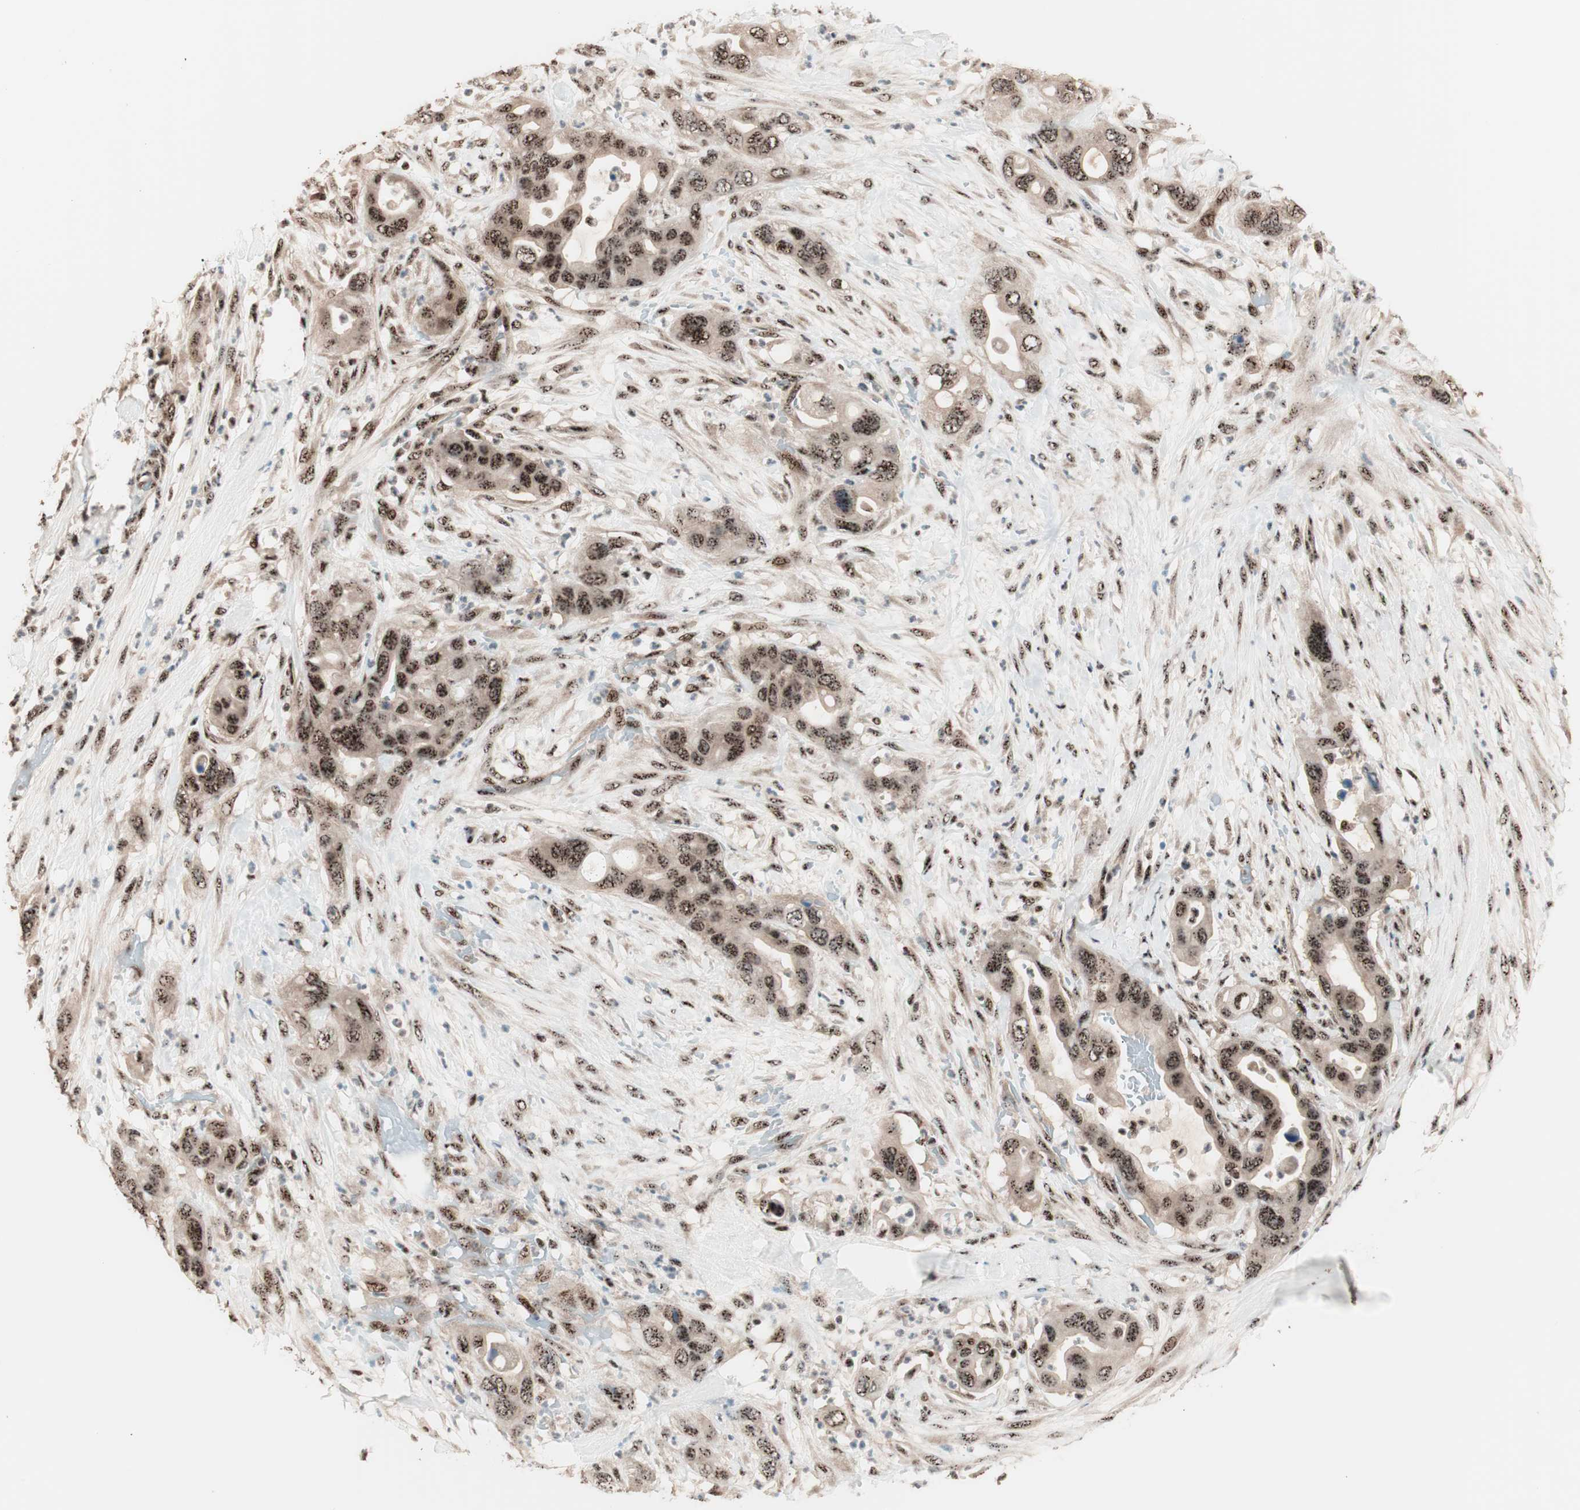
{"staining": {"intensity": "strong", "quantity": ">75%", "location": "nuclear"}, "tissue": "pancreatic cancer", "cell_type": "Tumor cells", "image_type": "cancer", "snomed": [{"axis": "morphology", "description": "Adenocarcinoma, NOS"}, {"axis": "topography", "description": "Pancreas"}], "caption": "An immunohistochemistry micrograph of neoplastic tissue is shown. Protein staining in brown labels strong nuclear positivity in pancreatic cancer (adenocarcinoma) within tumor cells. (DAB = brown stain, brightfield microscopy at high magnification).", "gene": "NR5A2", "patient": {"sex": "female", "age": 71}}